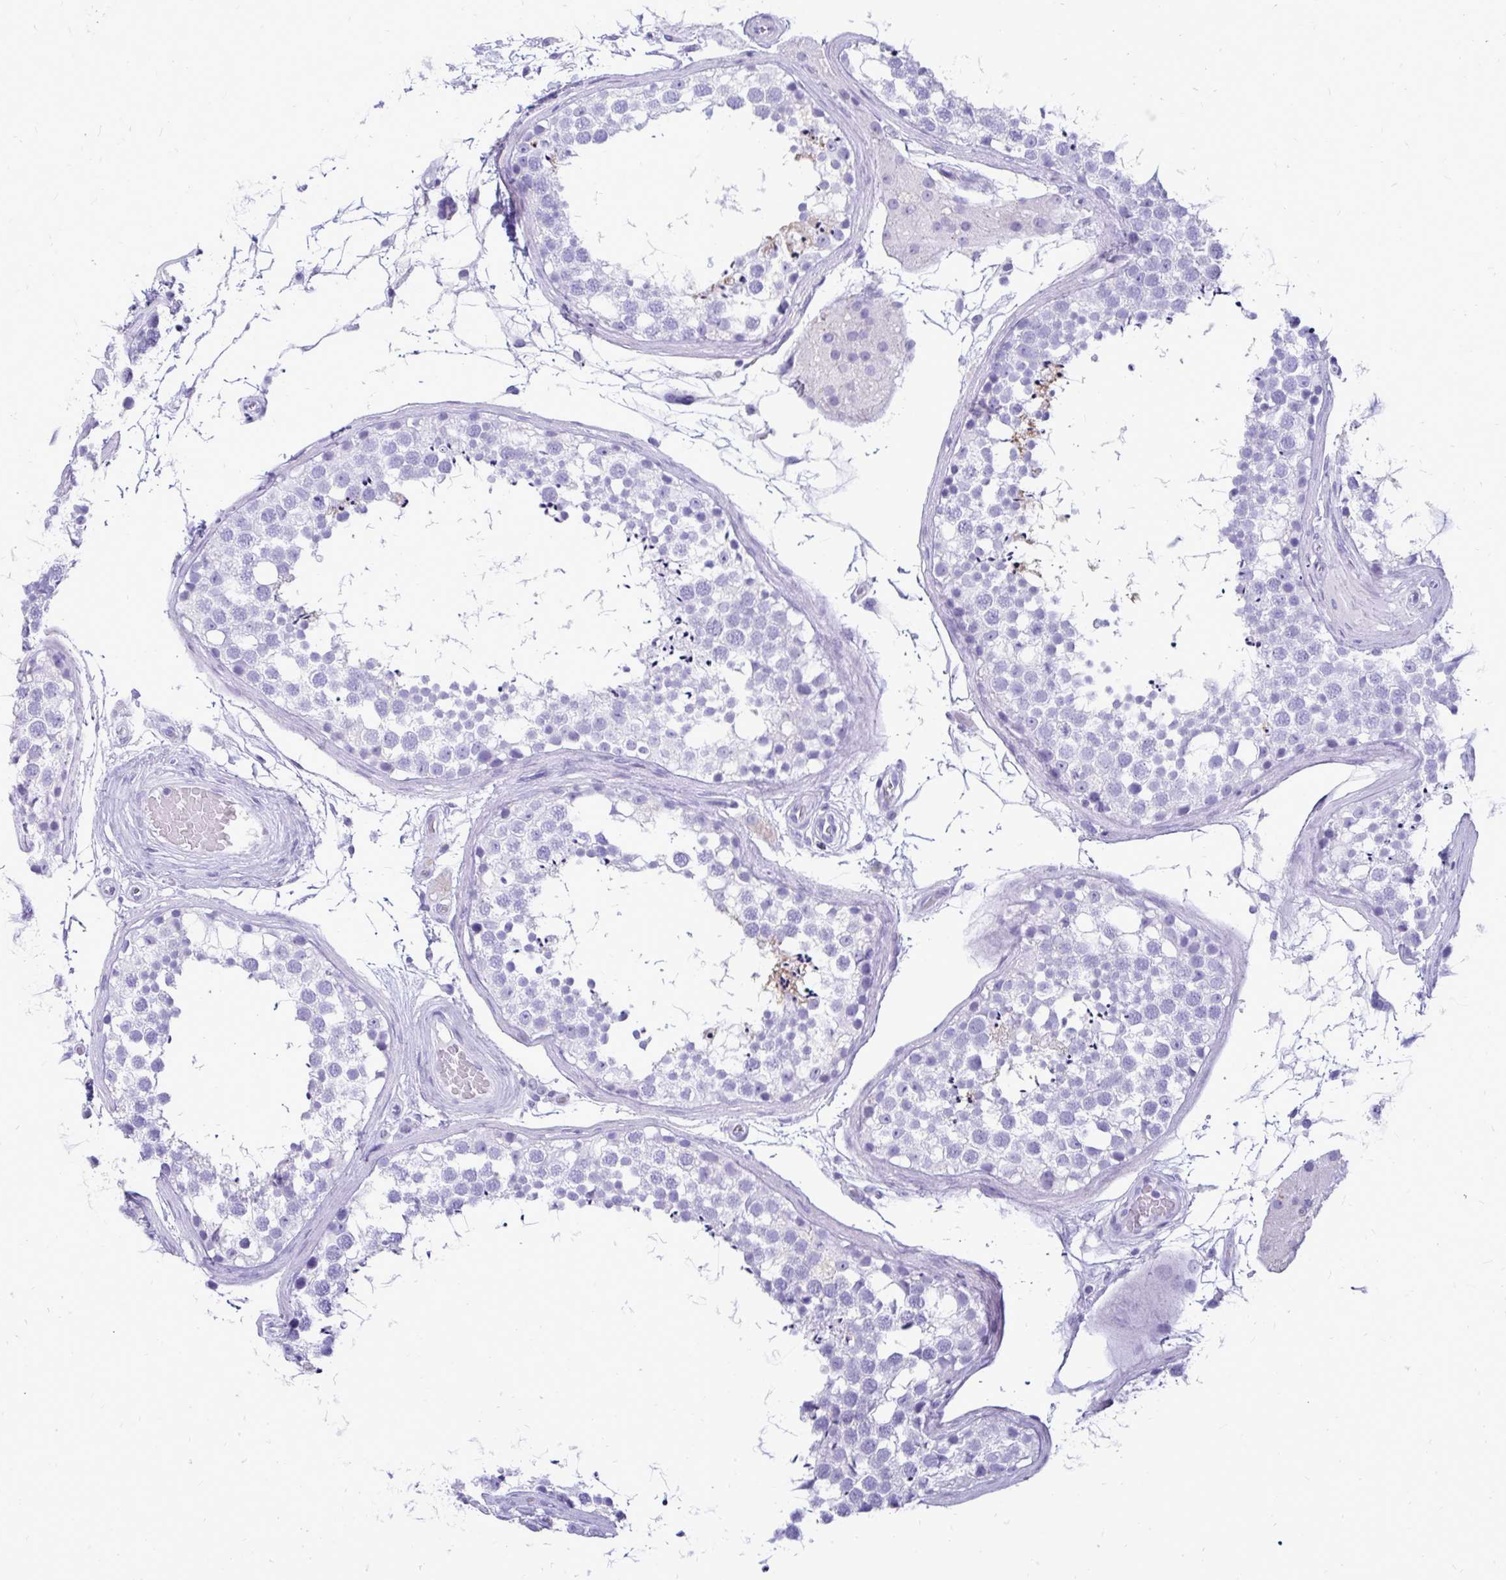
{"staining": {"intensity": "negative", "quantity": "none", "location": "none"}, "tissue": "testis", "cell_type": "Cells in seminiferous ducts", "image_type": "normal", "snomed": [{"axis": "morphology", "description": "Normal tissue, NOS"}, {"axis": "morphology", "description": "Seminoma, NOS"}, {"axis": "topography", "description": "Testis"}], "caption": "A high-resolution histopathology image shows immunohistochemistry (IHC) staining of benign testis, which reveals no significant staining in cells in seminiferous ducts.", "gene": "OR10R2", "patient": {"sex": "male", "age": 65}}